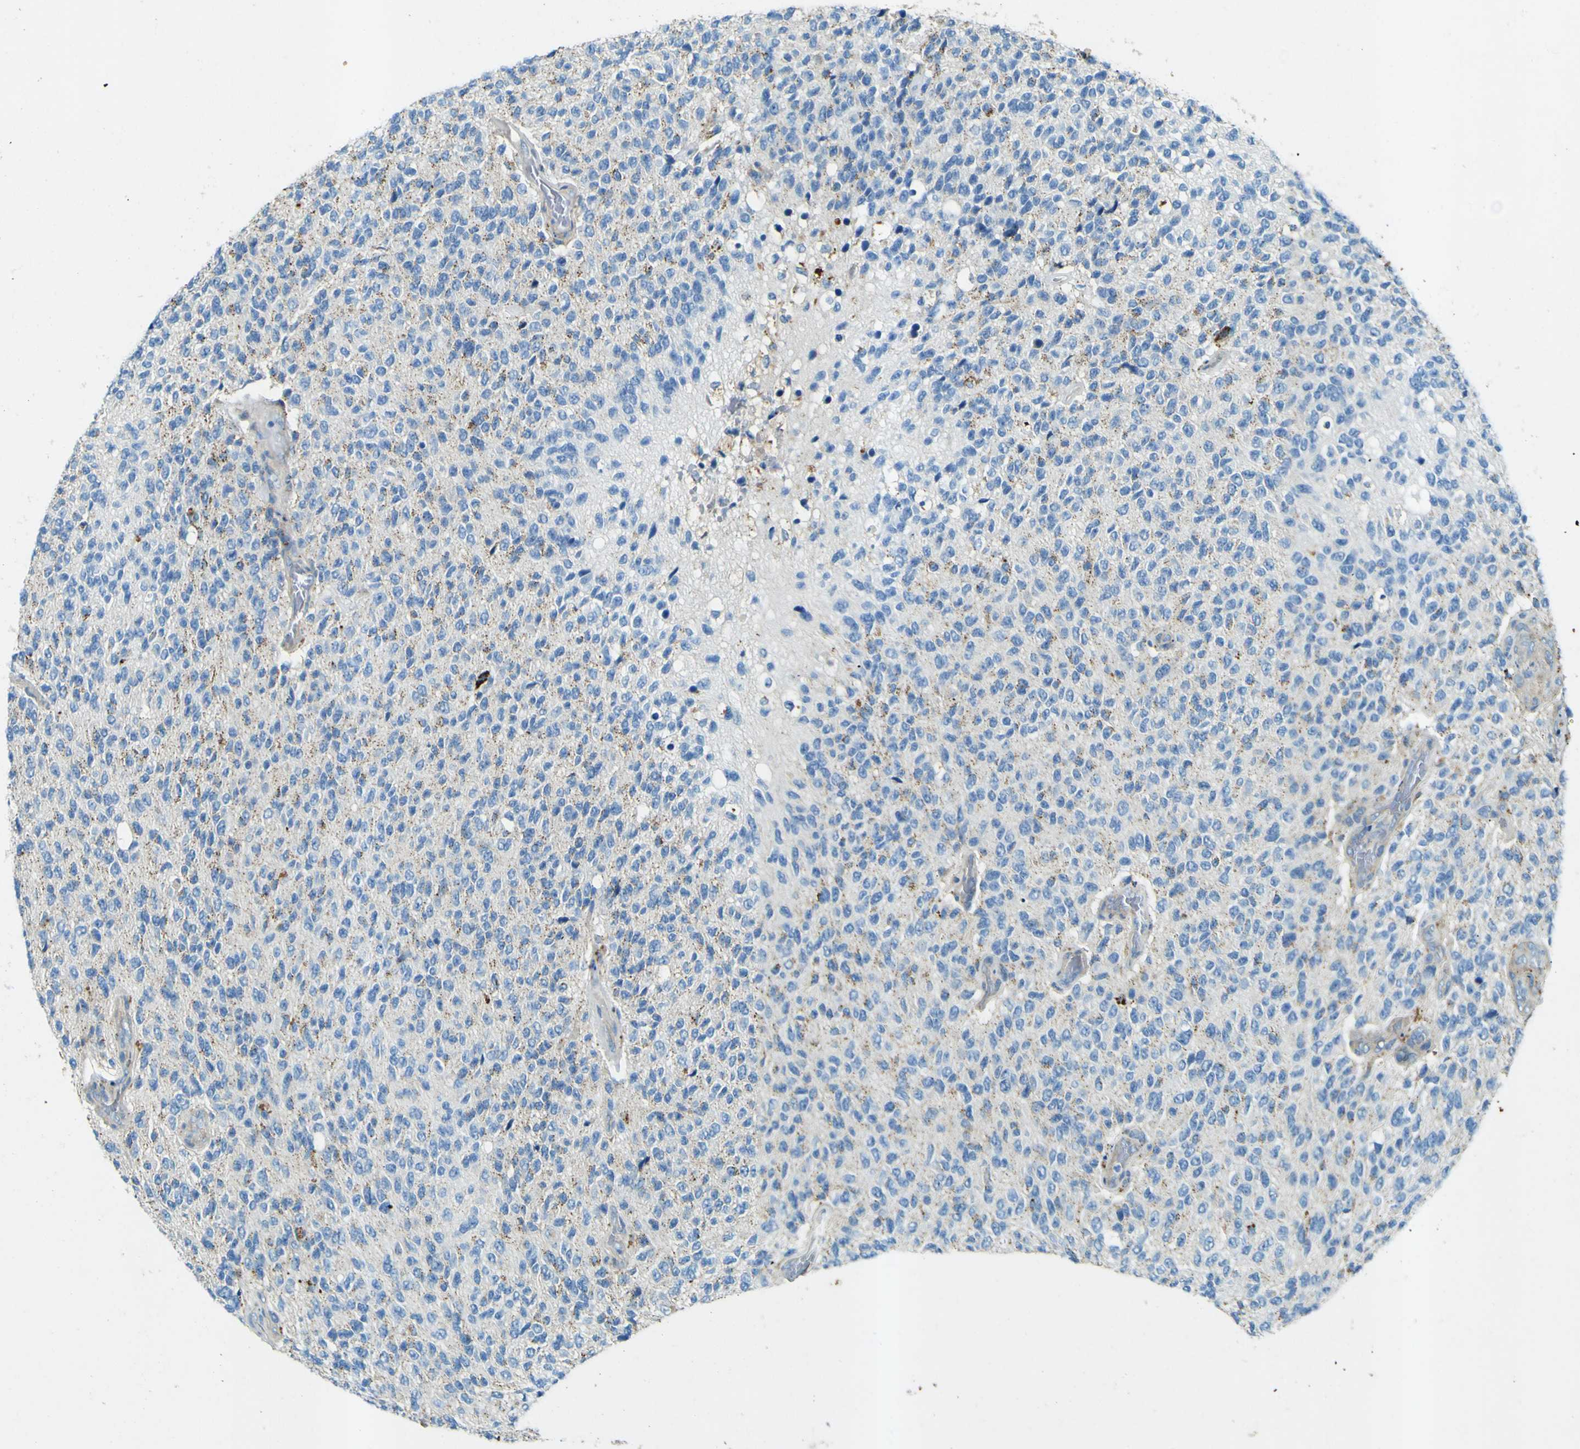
{"staining": {"intensity": "negative", "quantity": "none", "location": "none"}, "tissue": "glioma", "cell_type": "Tumor cells", "image_type": "cancer", "snomed": [{"axis": "morphology", "description": "Glioma, malignant, High grade"}, {"axis": "topography", "description": "pancreas cauda"}], "caption": "Histopathology image shows no protein staining in tumor cells of glioma tissue.", "gene": "PDE9A", "patient": {"sex": "male", "age": 60}}